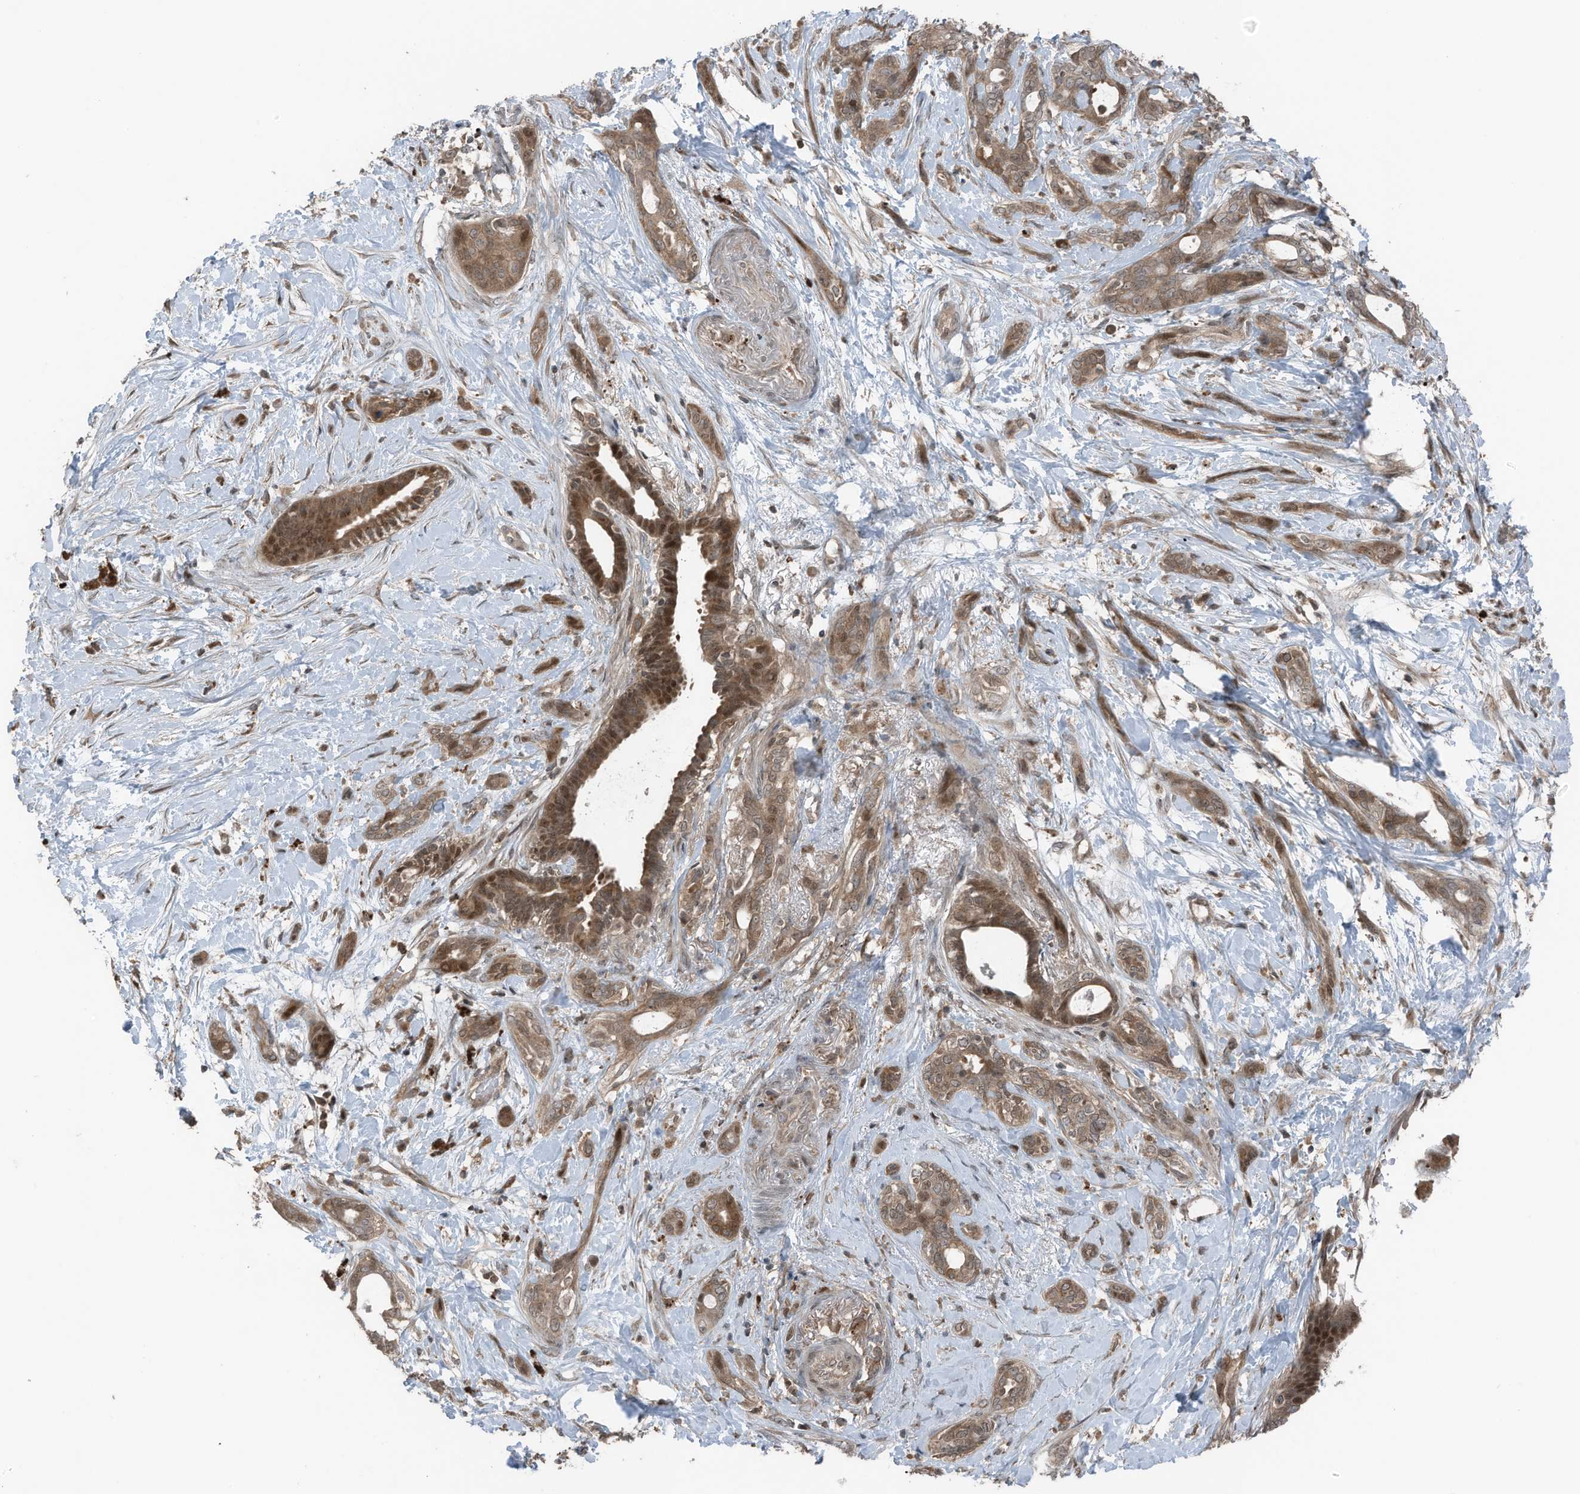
{"staining": {"intensity": "moderate", "quantity": ">75%", "location": "cytoplasmic/membranous,nuclear"}, "tissue": "pancreatic cancer", "cell_type": "Tumor cells", "image_type": "cancer", "snomed": [{"axis": "morphology", "description": "Normal tissue, NOS"}, {"axis": "morphology", "description": "Adenocarcinoma, NOS"}, {"axis": "topography", "description": "Pancreas"}, {"axis": "topography", "description": "Peripheral nerve tissue"}], "caption": "Immunohistochemical staining of pancreatic cancer displays moderate cytoplasmic/membranous and nuclear protein positivity in about >75% of tumor cells. The staining is performed using DAB (3,3'-diaminobenzidine) brown chromogen to label protein expression. The nuclei are counter-stained blue using hematoxylin.", "gene": "TXNDC9", "patient": {"sex": "female", "age": 63}}